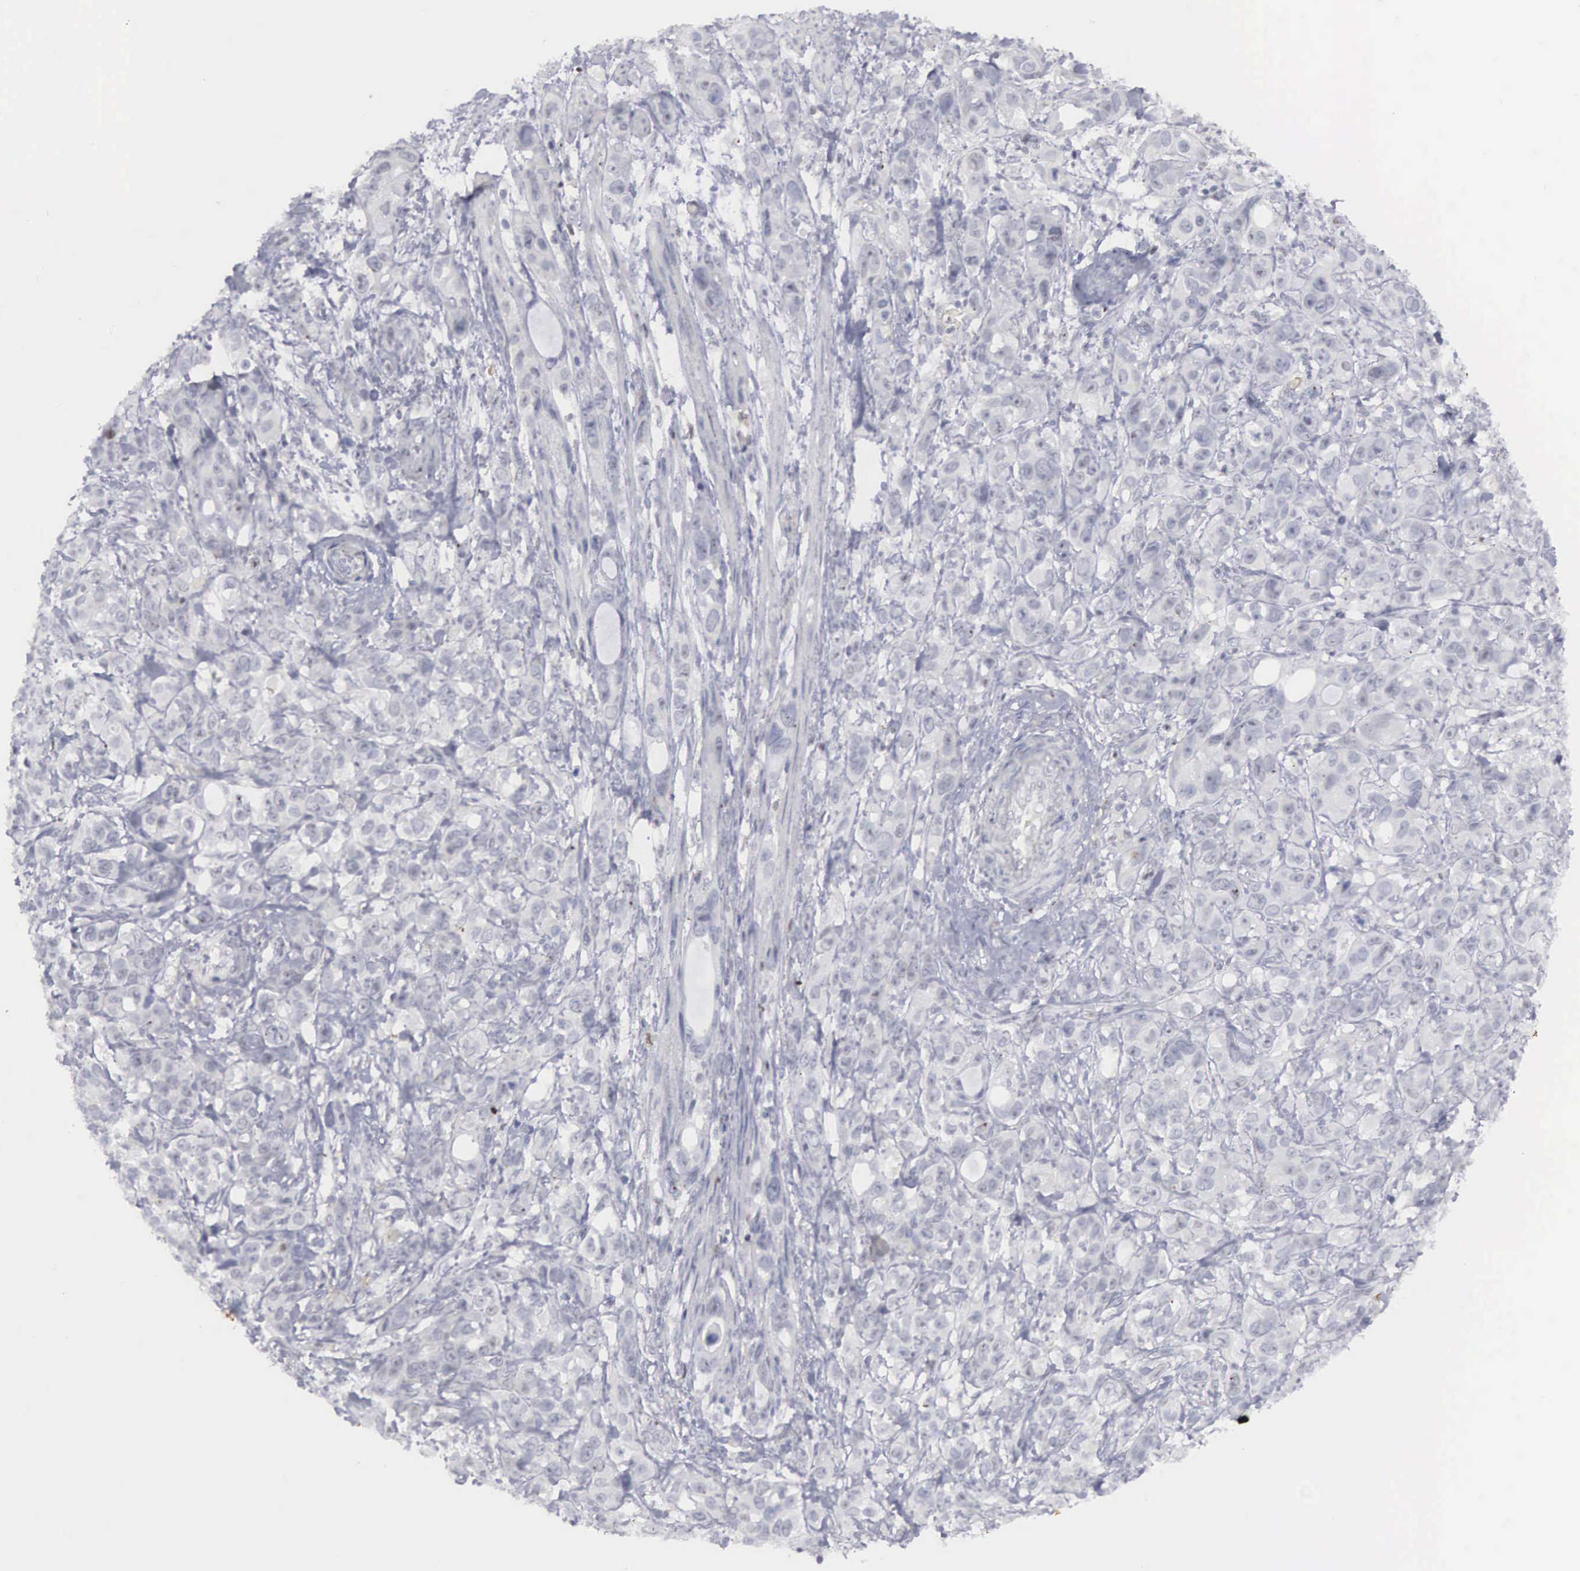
{"staining": {"intensity": "weak", "quantity": "<25%", "location": "nuclear"}, "tissue": "stomach cancer", "cell_type": "Tumor cells", "image_type": "cancer", "snomed": [{"axis": "morphology", "description": "Adenocarcinoma, NOS"}, {"axis": "topography", "description": "Stomach, upper"}], "caption": "Tumor cells show no significant staining in stomach adenocarcinoma. (Stains: DAB immunohistochemistry (IHC) with hematoxylin counter stain, Microscopy: brightfield microscopy at high magnification).", "gene": "RBPJ", "patient": {"sex": "male", "age": 47}}